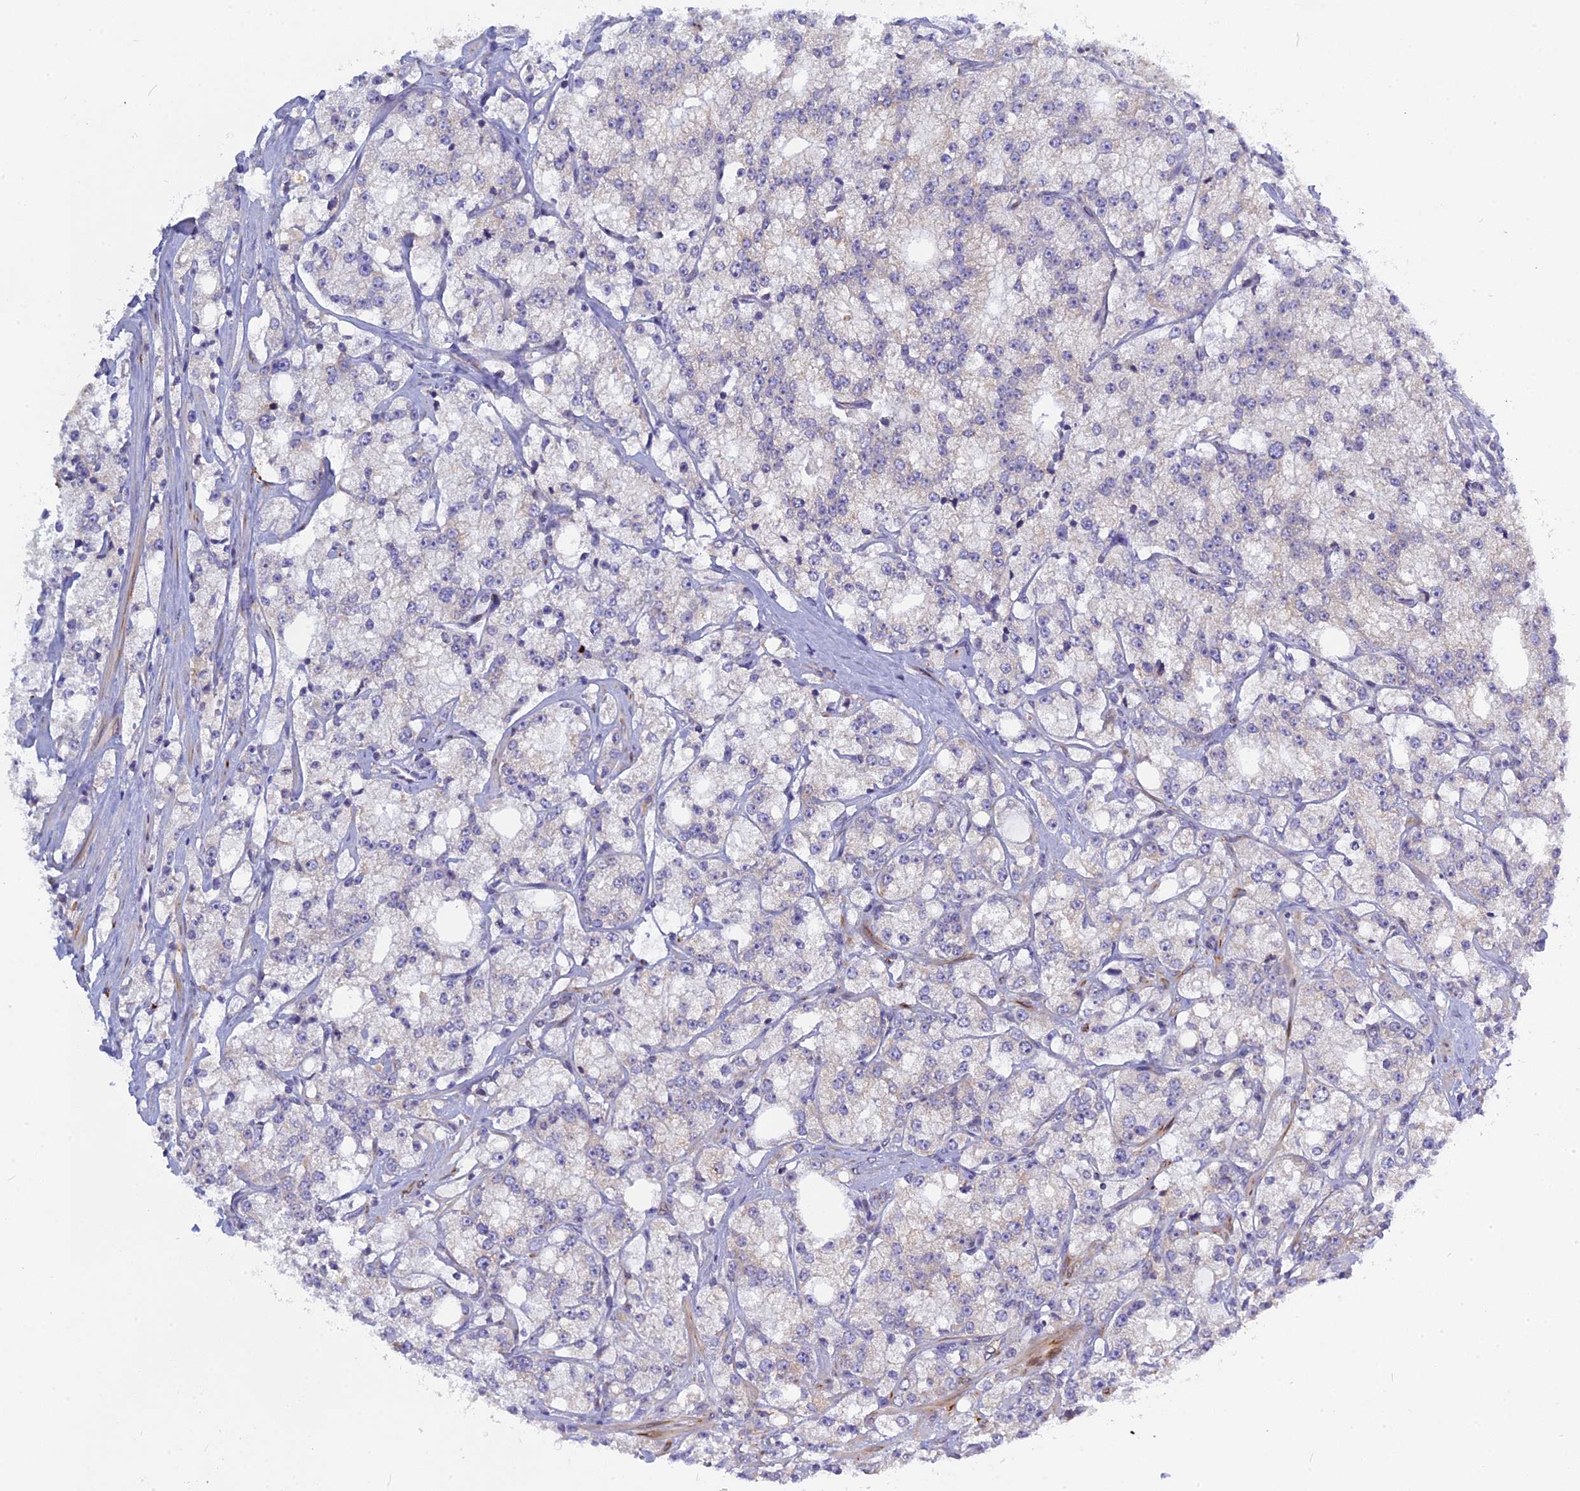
{"staining": {"intensity": "negative", "quantity": "none", "location": "none"}, "tissue": "prostate cancer", "cell_type": "Tumor cells", "image_type": "cancer", "snomed": [{"axis": "morphology", "description": "Adenocarcinoma, High grade"}, {"axis": "topography", "description": "Prostate"}], "caption": "DAB (3,3'-diaminobenzidine) immunohistochemical staining of human prostate high-grade adenocarcinoma demonstrates no significant expression in tumor cells.", "gene": "TLCD1", "patient": {"sex": "male", "age": 64}}